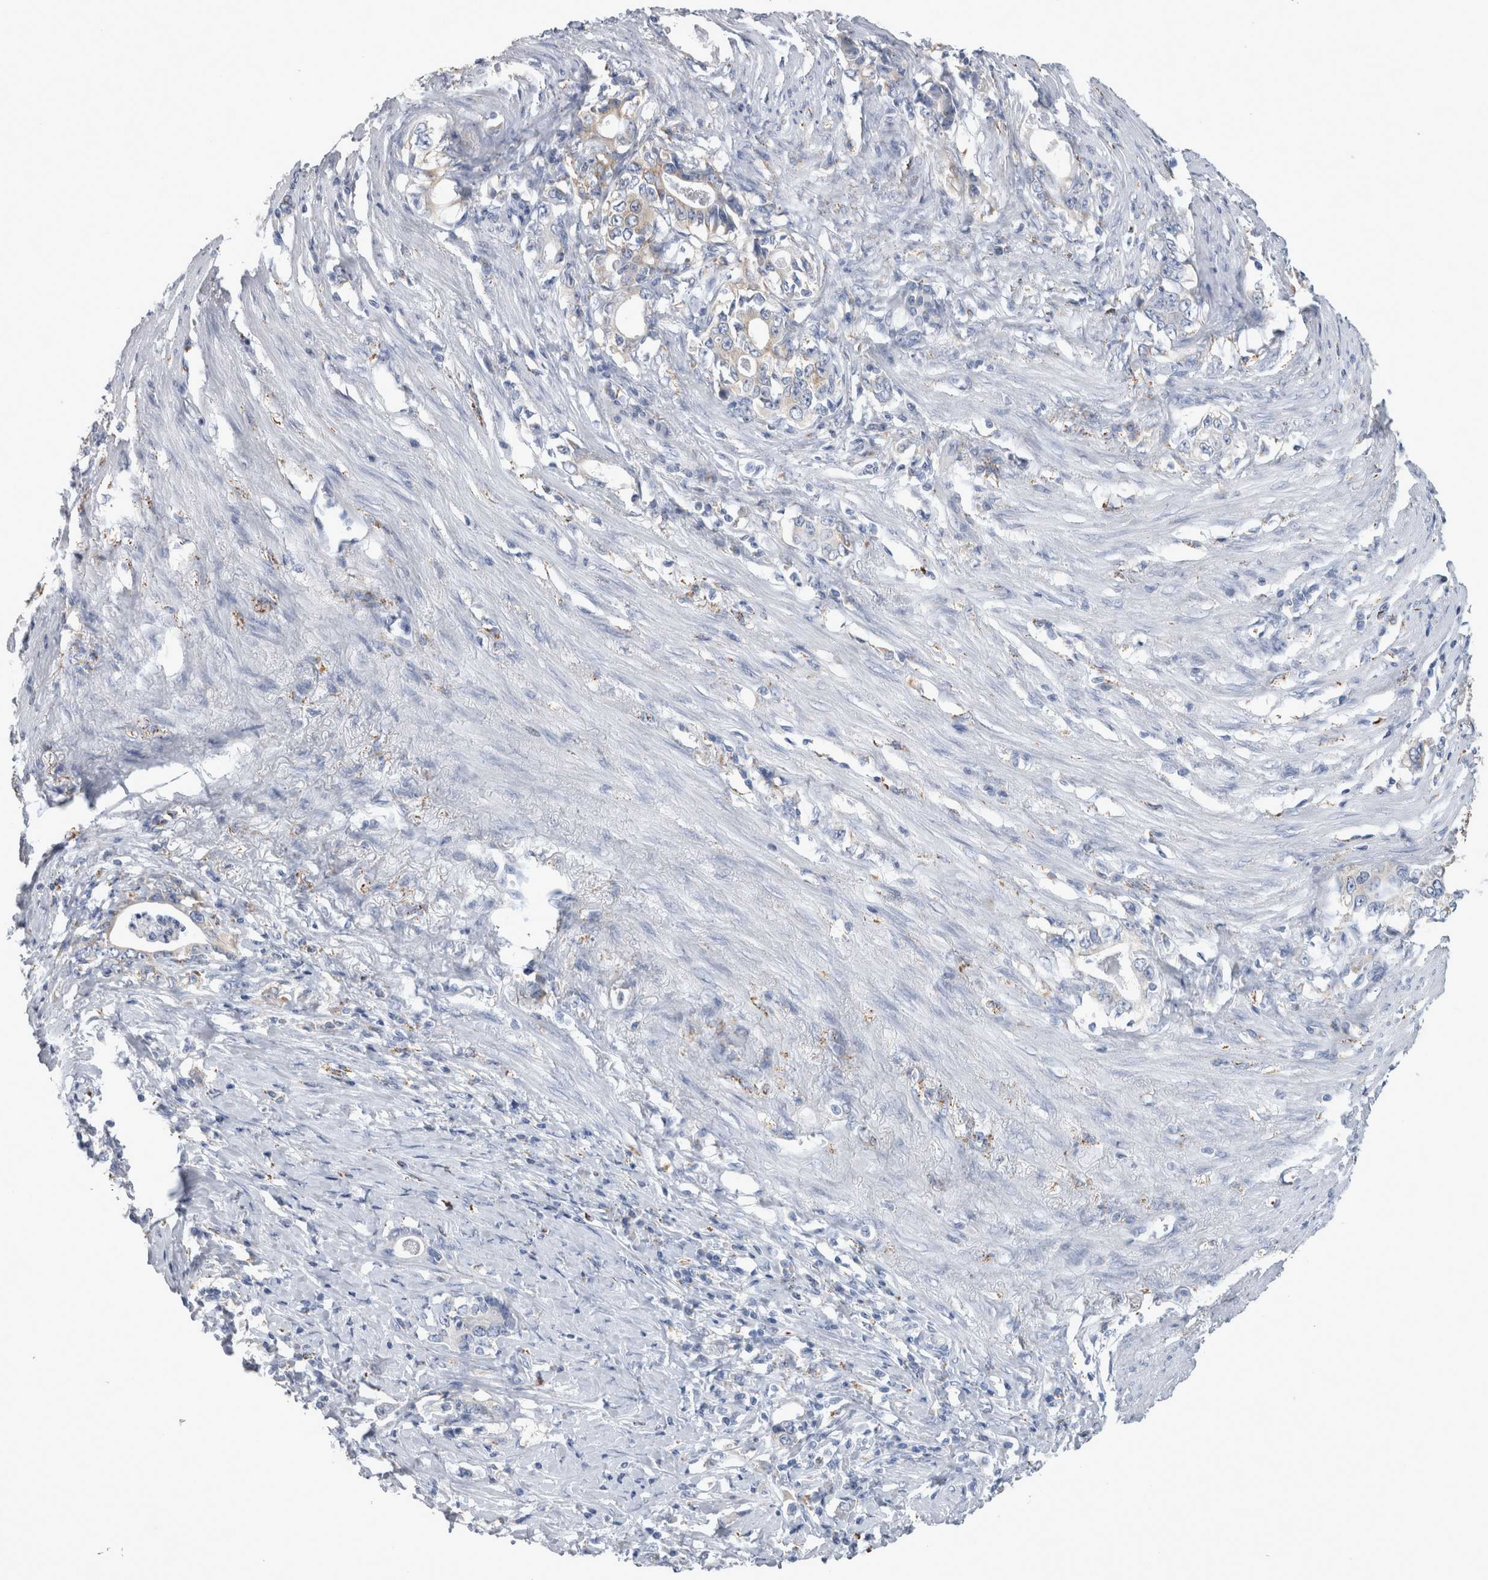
{"staining": {"intensity": "weak", "quantity": "<25%", "location": "cytoplasmic/membranous"}, "tissue": "stomach cancer", "cell_type": "Tumor cells", "image_type": "cancer", "snomed": [{"axis": "morphology", "description": "Adenocarcinoma, NOS"}, {"axis": "topography", "description": "Stomach, lower"}], "caption": "Tumor cells are negative for brown protein staining in stomach cancer (adenocarcinoma).", "gene": "GATM", "patient": {"sex": "female", "age": 72}}